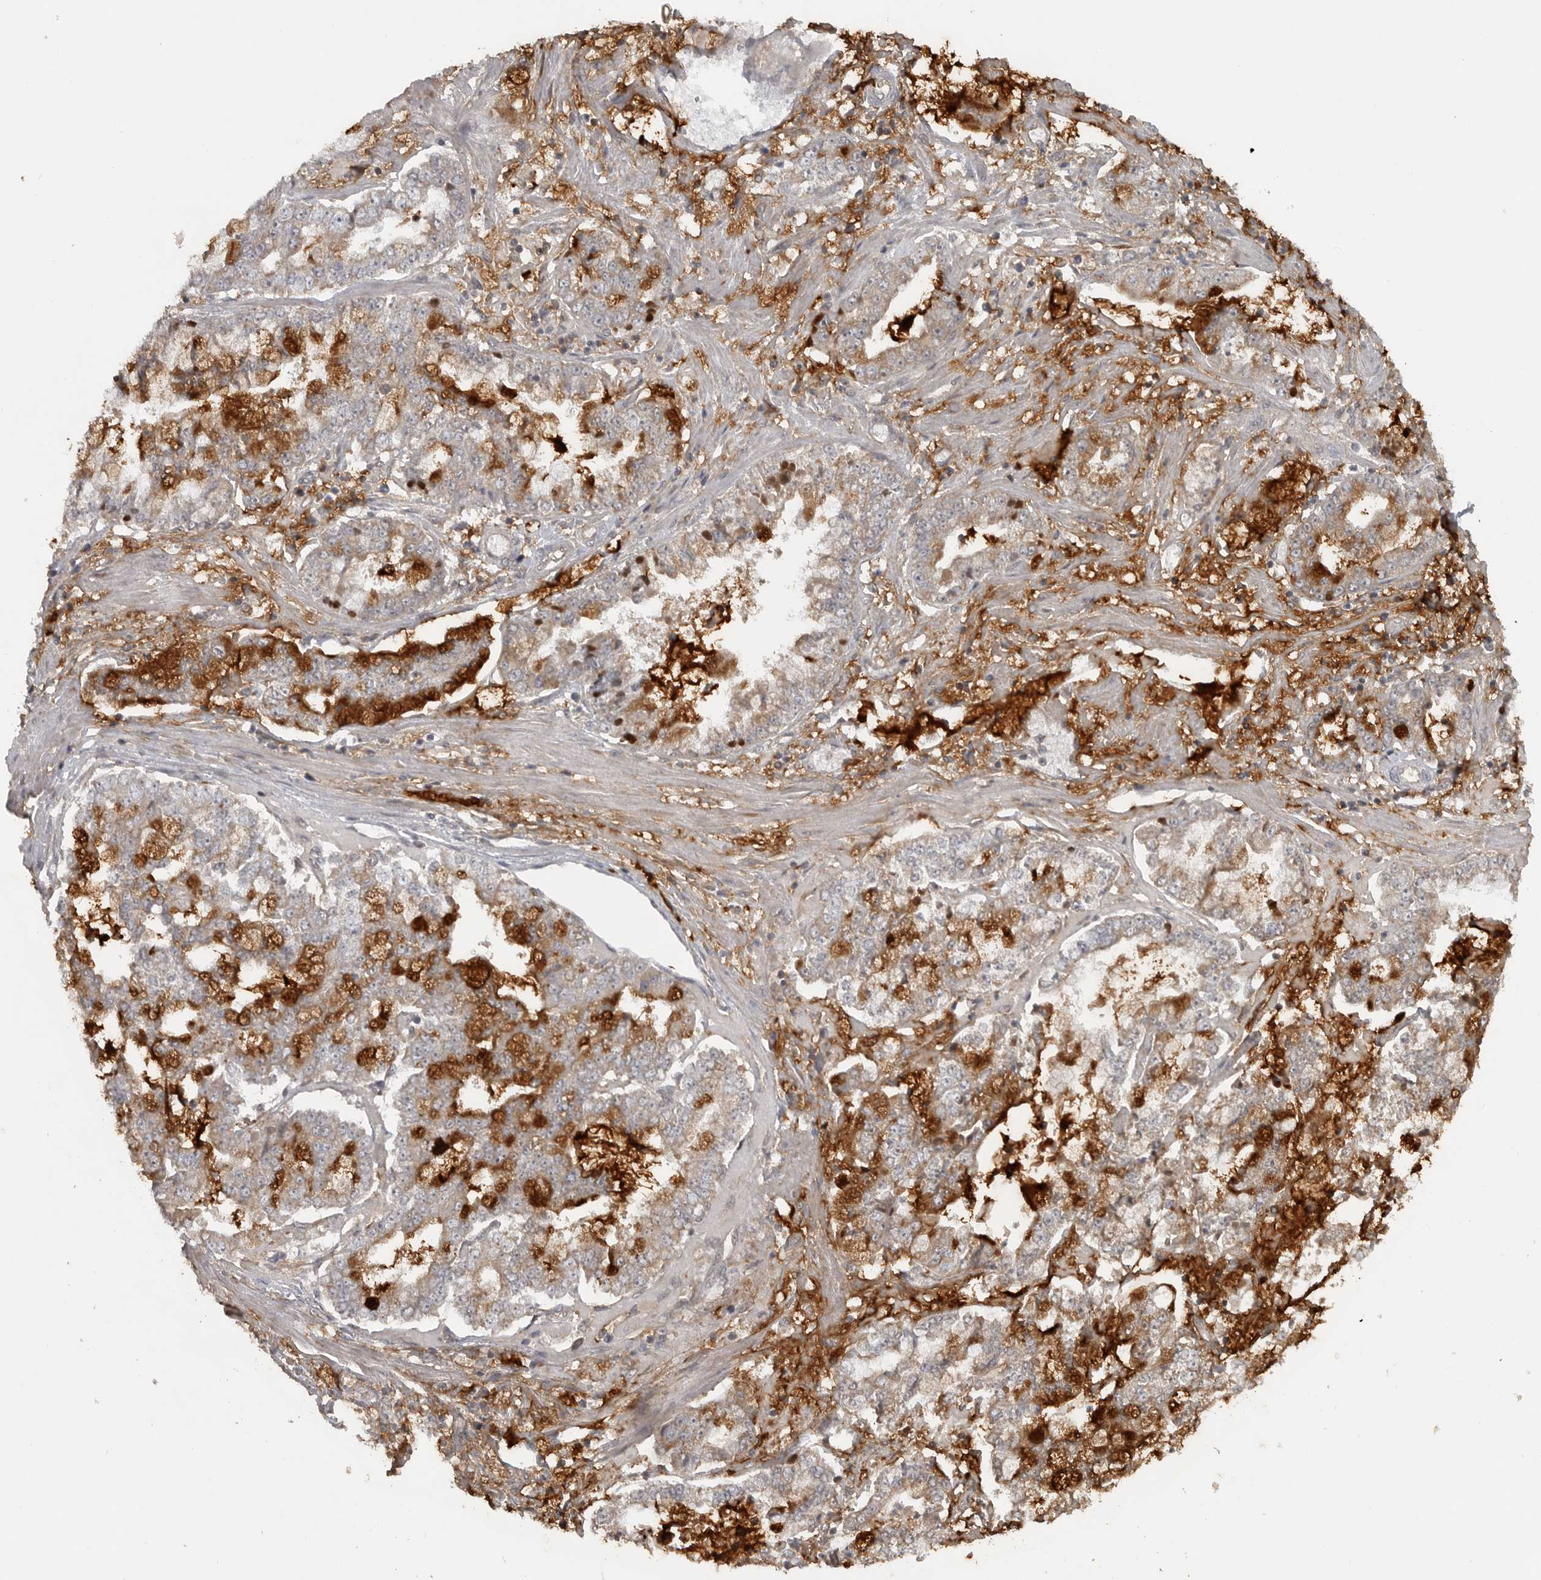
{"staining": {"intensity": "moderate", "quantity": "25%-75%", "location": "cytoplasmic/membranous"}, "tissue": "stomach cancer", "cell_type": "Tumor cells", "image_type": "cancer", "snomed": [{"axis": "morphology", "description": "Adenocarcinoma, NOS"}, {"axis": "topography", "description": "Stomach"}], "caption": "DAB (3,3'-diaminobenzidine) immunohistochemical staining of adenocarcinoma (stomach) shows moderate cytoplasmic/membranous protein positivity in about 25%-75% of tumor cells.", "gene": "LLGL1", "patient": {"sex": "male", "age": 76}}